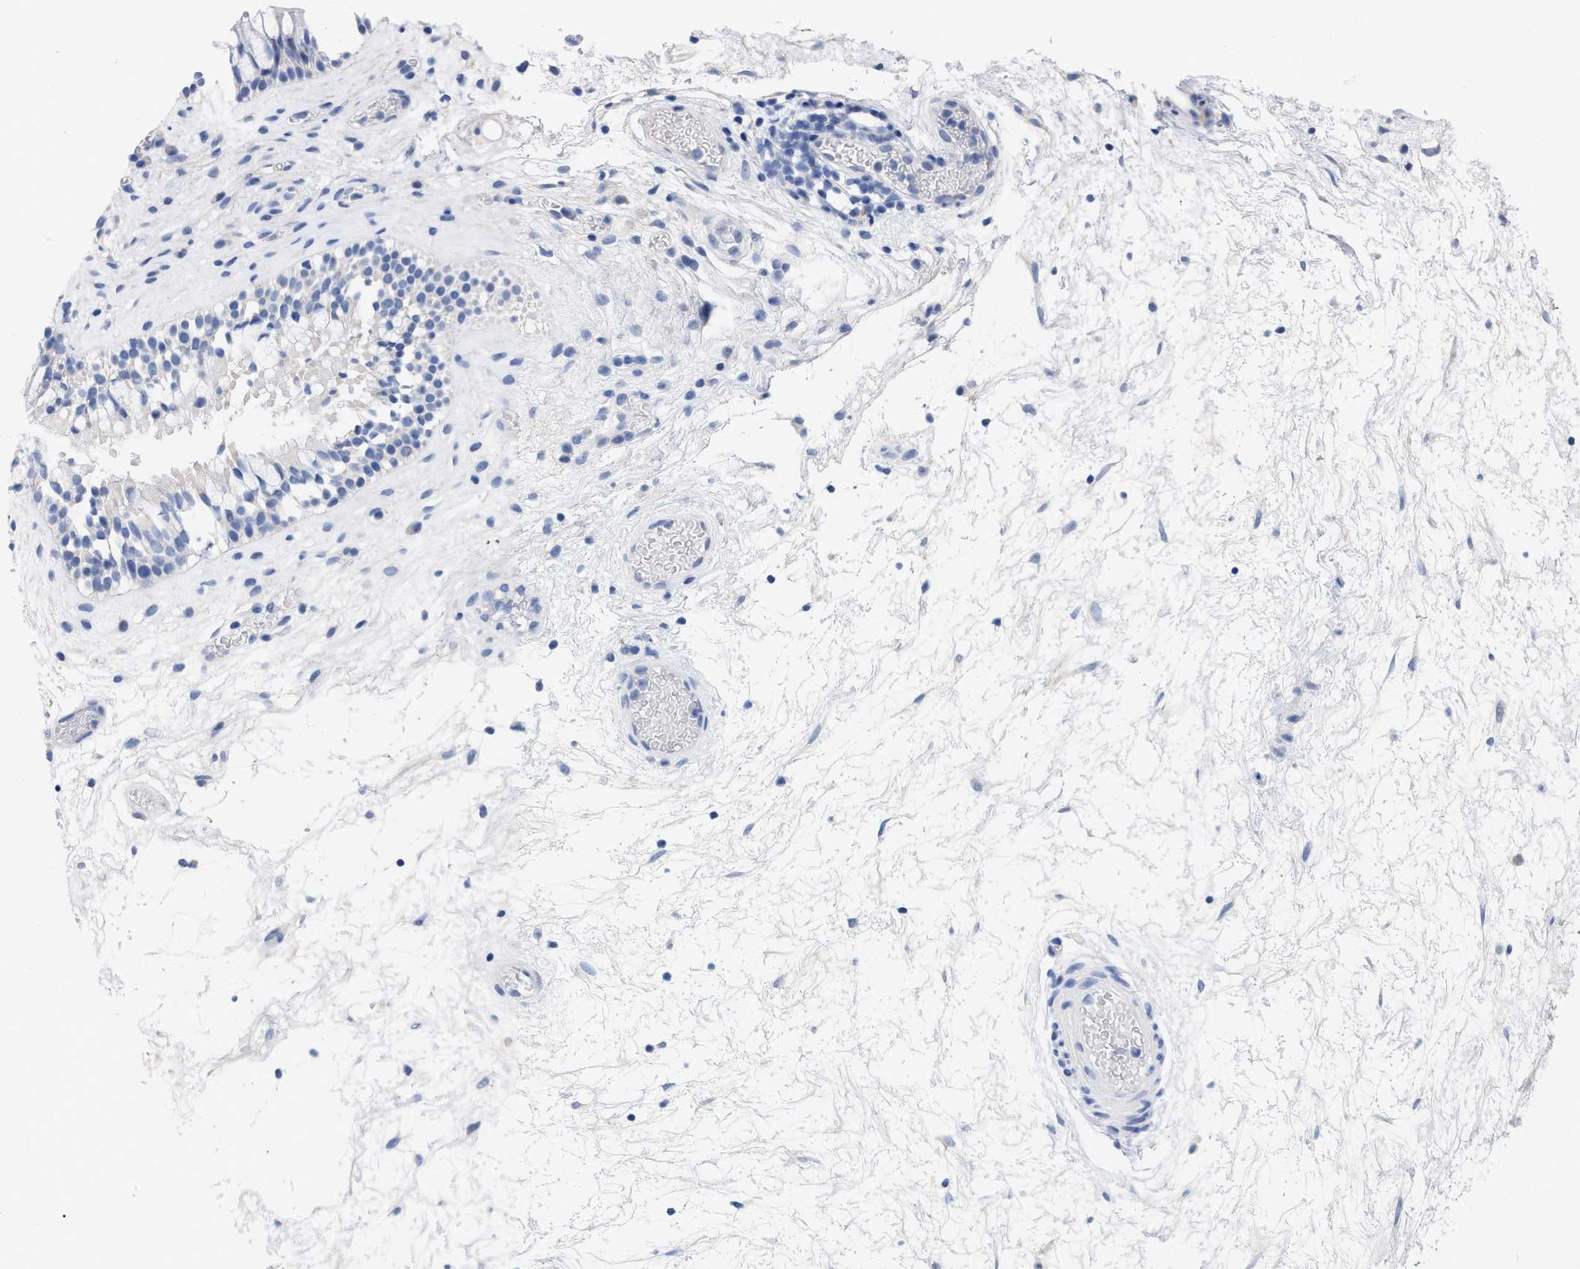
{"staining": {"intensity": "negative", "quantity": "none", "location": "none"}, "tissue": "nasopharynx", "cell_type": "Respiratory epithelial cells", "image_type": "normal", "snomed": [{"axis": "morphology", "description": "Normal tissue, NOS"}, {"axis": "morphology", "description": "Inflammation, NOS"}, {"axis": "topography", "description": "Nasopharynx"}], "caption": "High power microscopy photomicrograph of an immunohistochemistry (IHC) micrograph of unremarkable nasopharynx, revealing no significant positivity in respiratory epithelial cells.", "gene": "HAPLN1", "patient": {"sex": "male", "age": 48}}